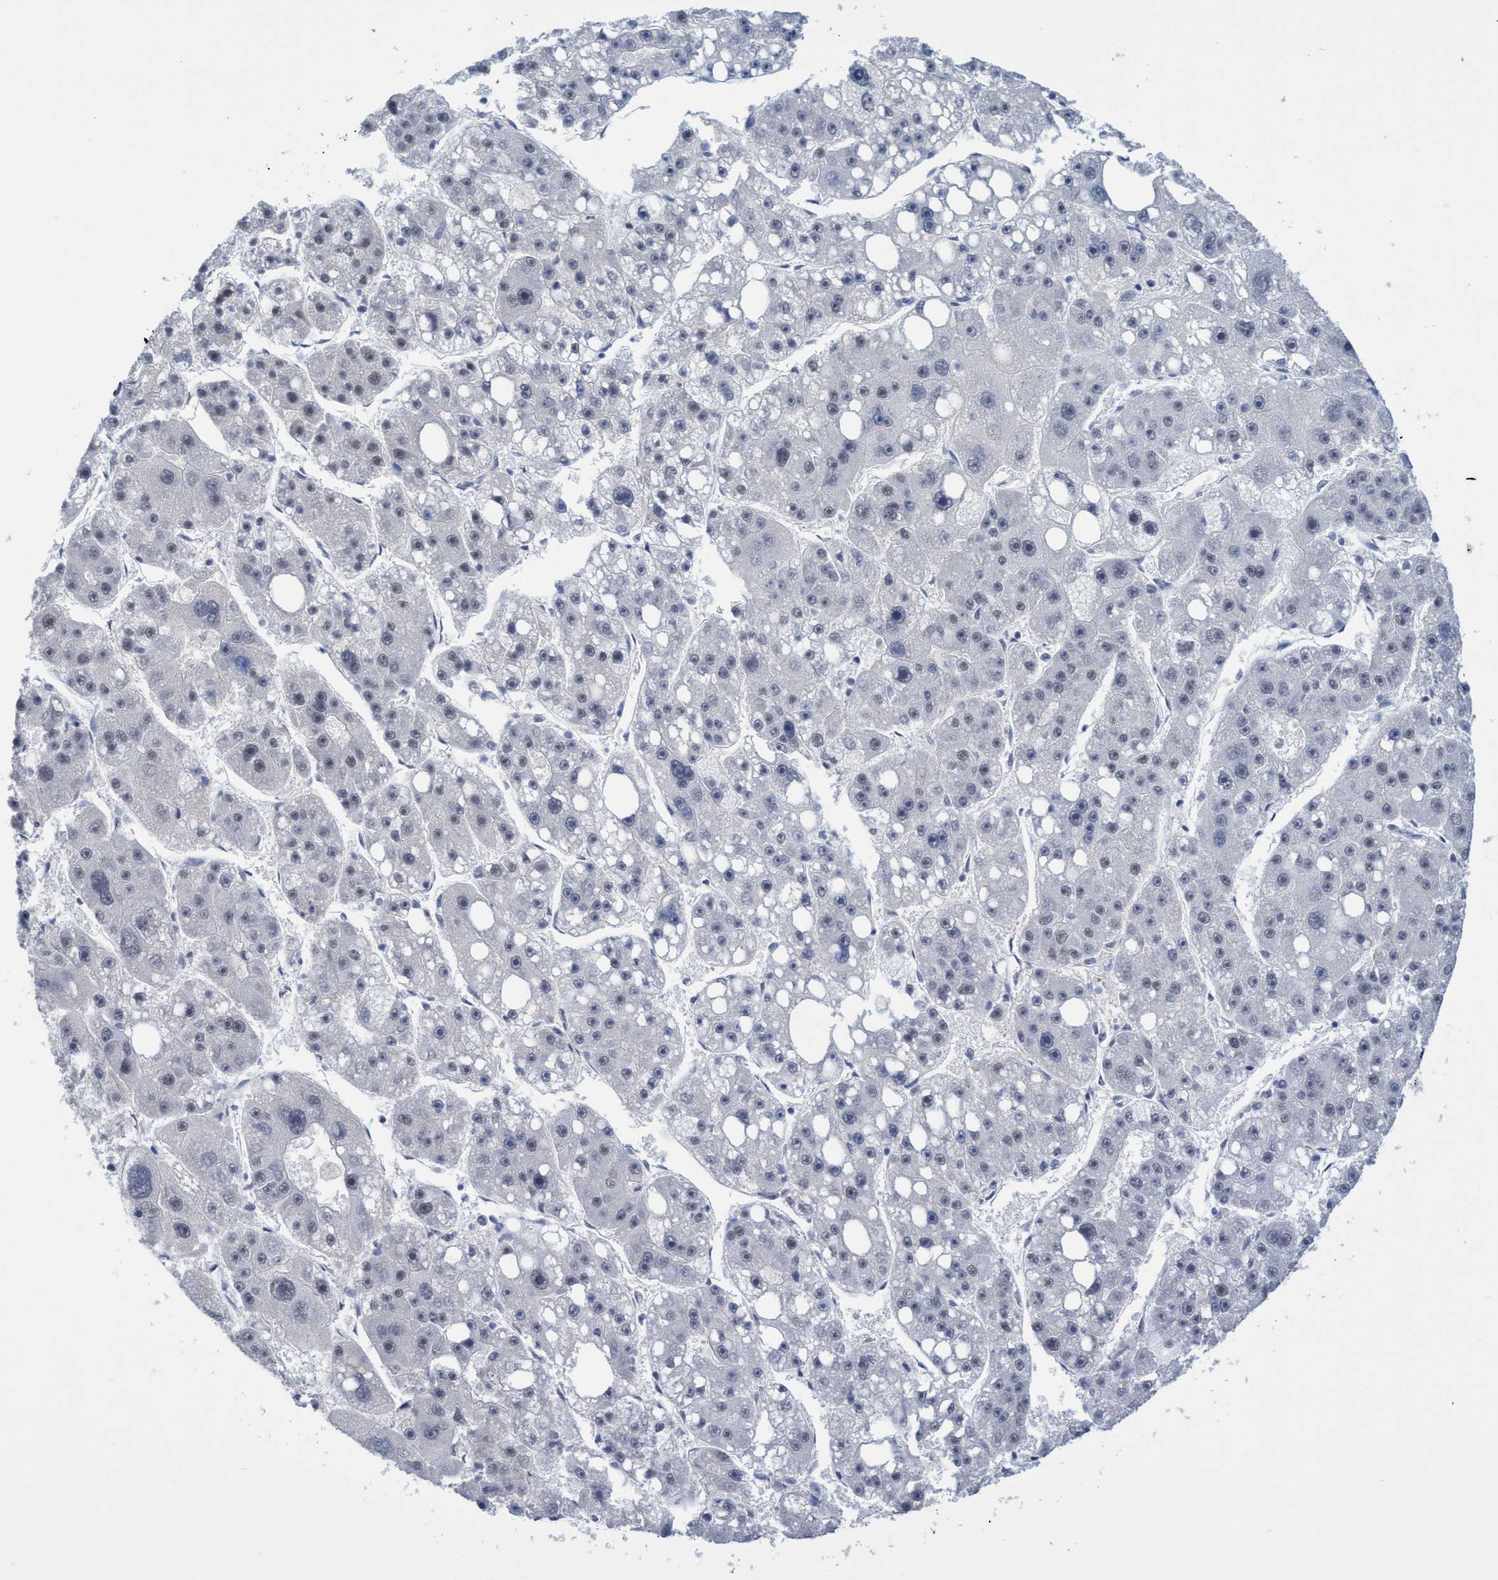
{"staining": {"intensity": "negative", "quantity": "none", "location": "none"}, "tissue": "liver cancer", "cell_type": "Tumor cells", "image_type": "cancer", "snomed": [{"axis": "morphology", "description": "Carcinoma, Hepatocellular, NOS"}, {"axis": "topography", "description": "Liver"}], "caption": "Immunohistochemical staining of human liver hepatocellular carcinoma shows no significant staining in tumor cells.", "gene": "C9orf78", "patient": {"sex": "female", "age": 61}}